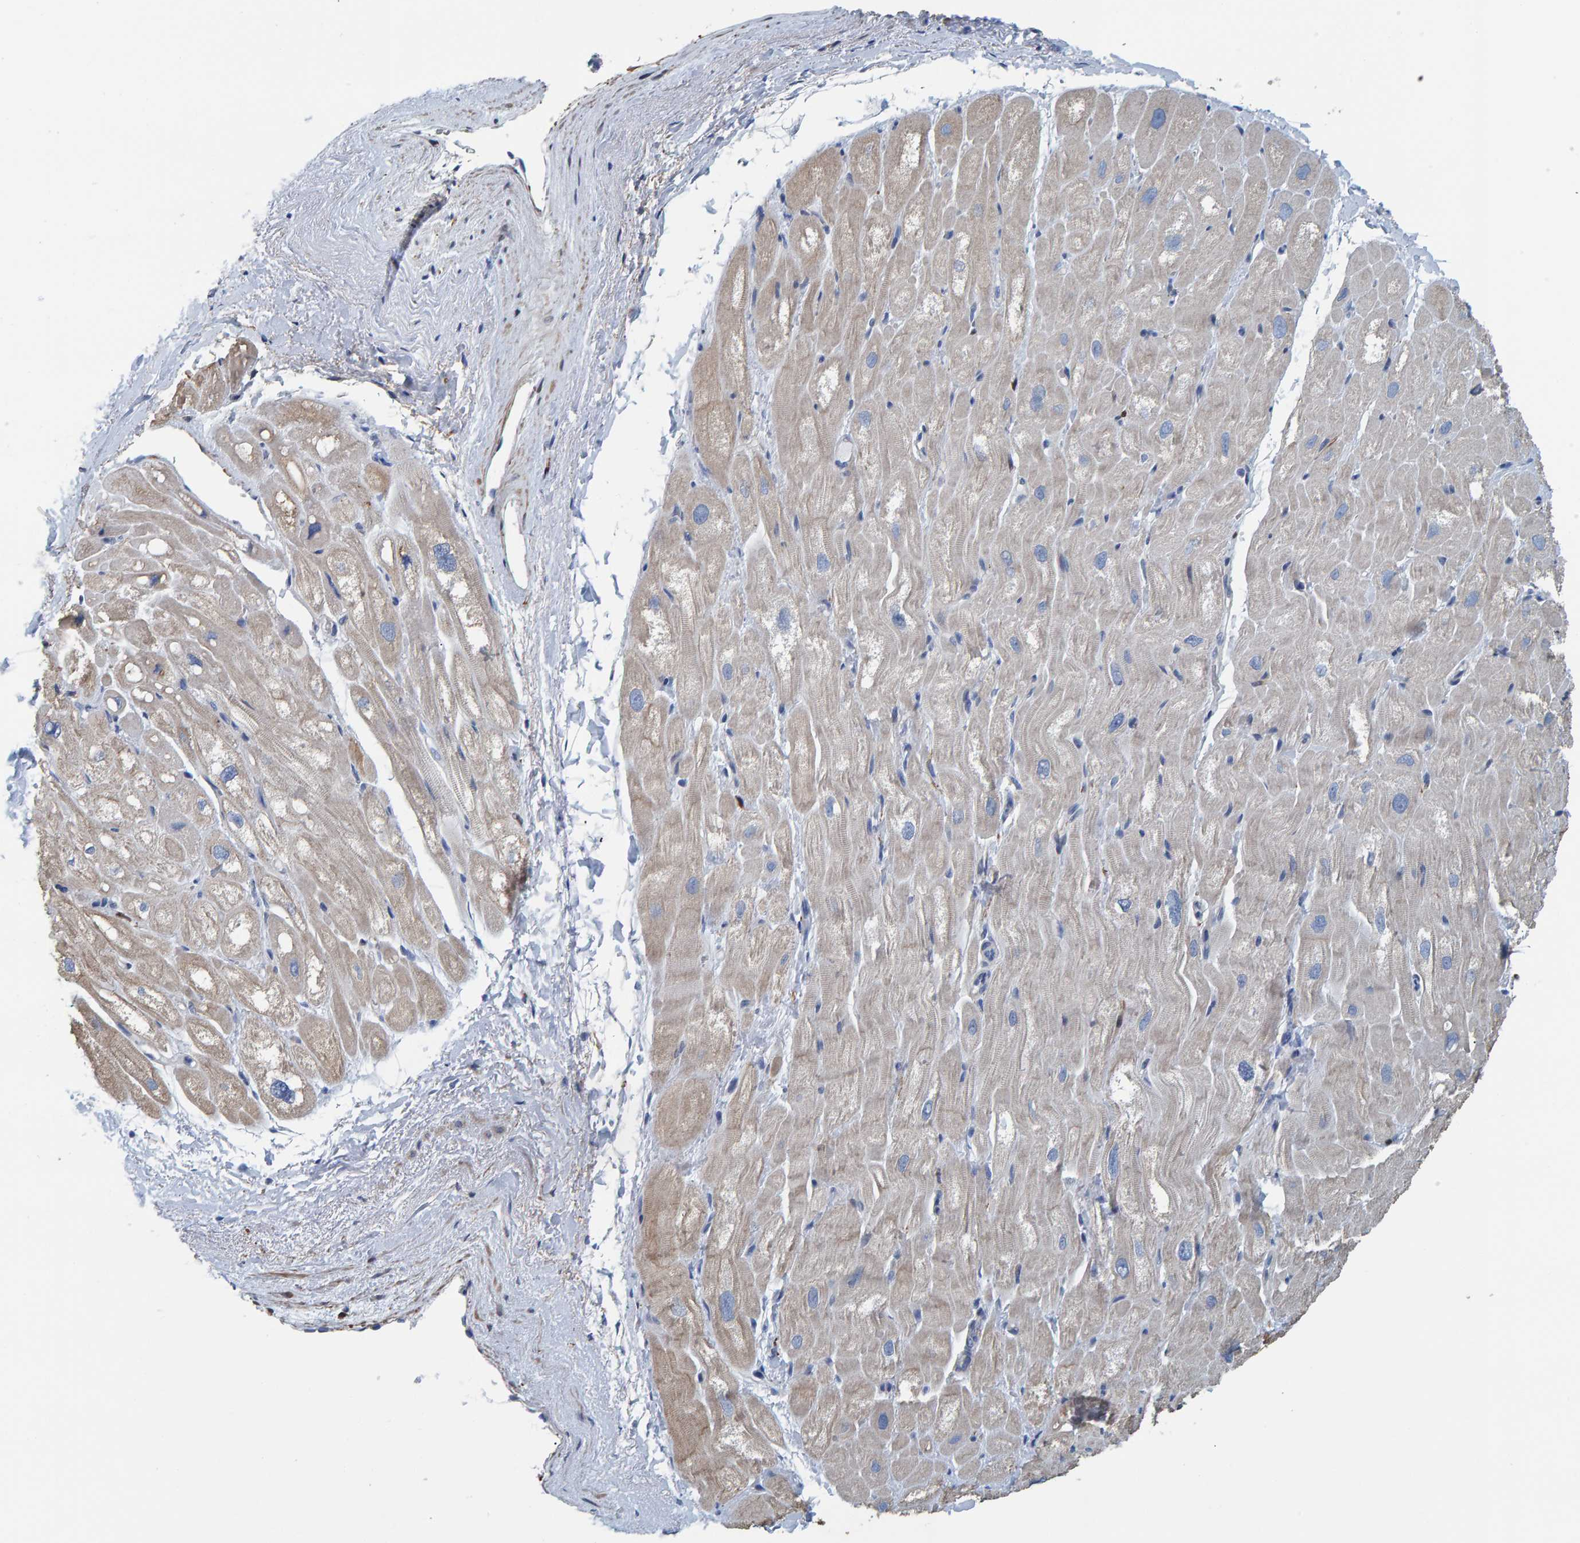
{"staining": {"intensity": "negative", "quantity": "none", "location": "none"}, "tissue": "heart muscle", "cell_type": "Cardiomyocytes", "image_type": "normal", "snomed": [{"axis": "morphology", "description": "Normal tissue, NOS"}, {"axis": "topography", "description": "Heart"}], "caption": "The image shows no significant positivity in cardiomyocytes of heart muscle. (Stains: DAB IHC with hematoxylin counter stain, Microscopy: brightfield microscopy at high magnification).", "gene": "IDO1", "patient": {"sex": "male", "age": 49}}